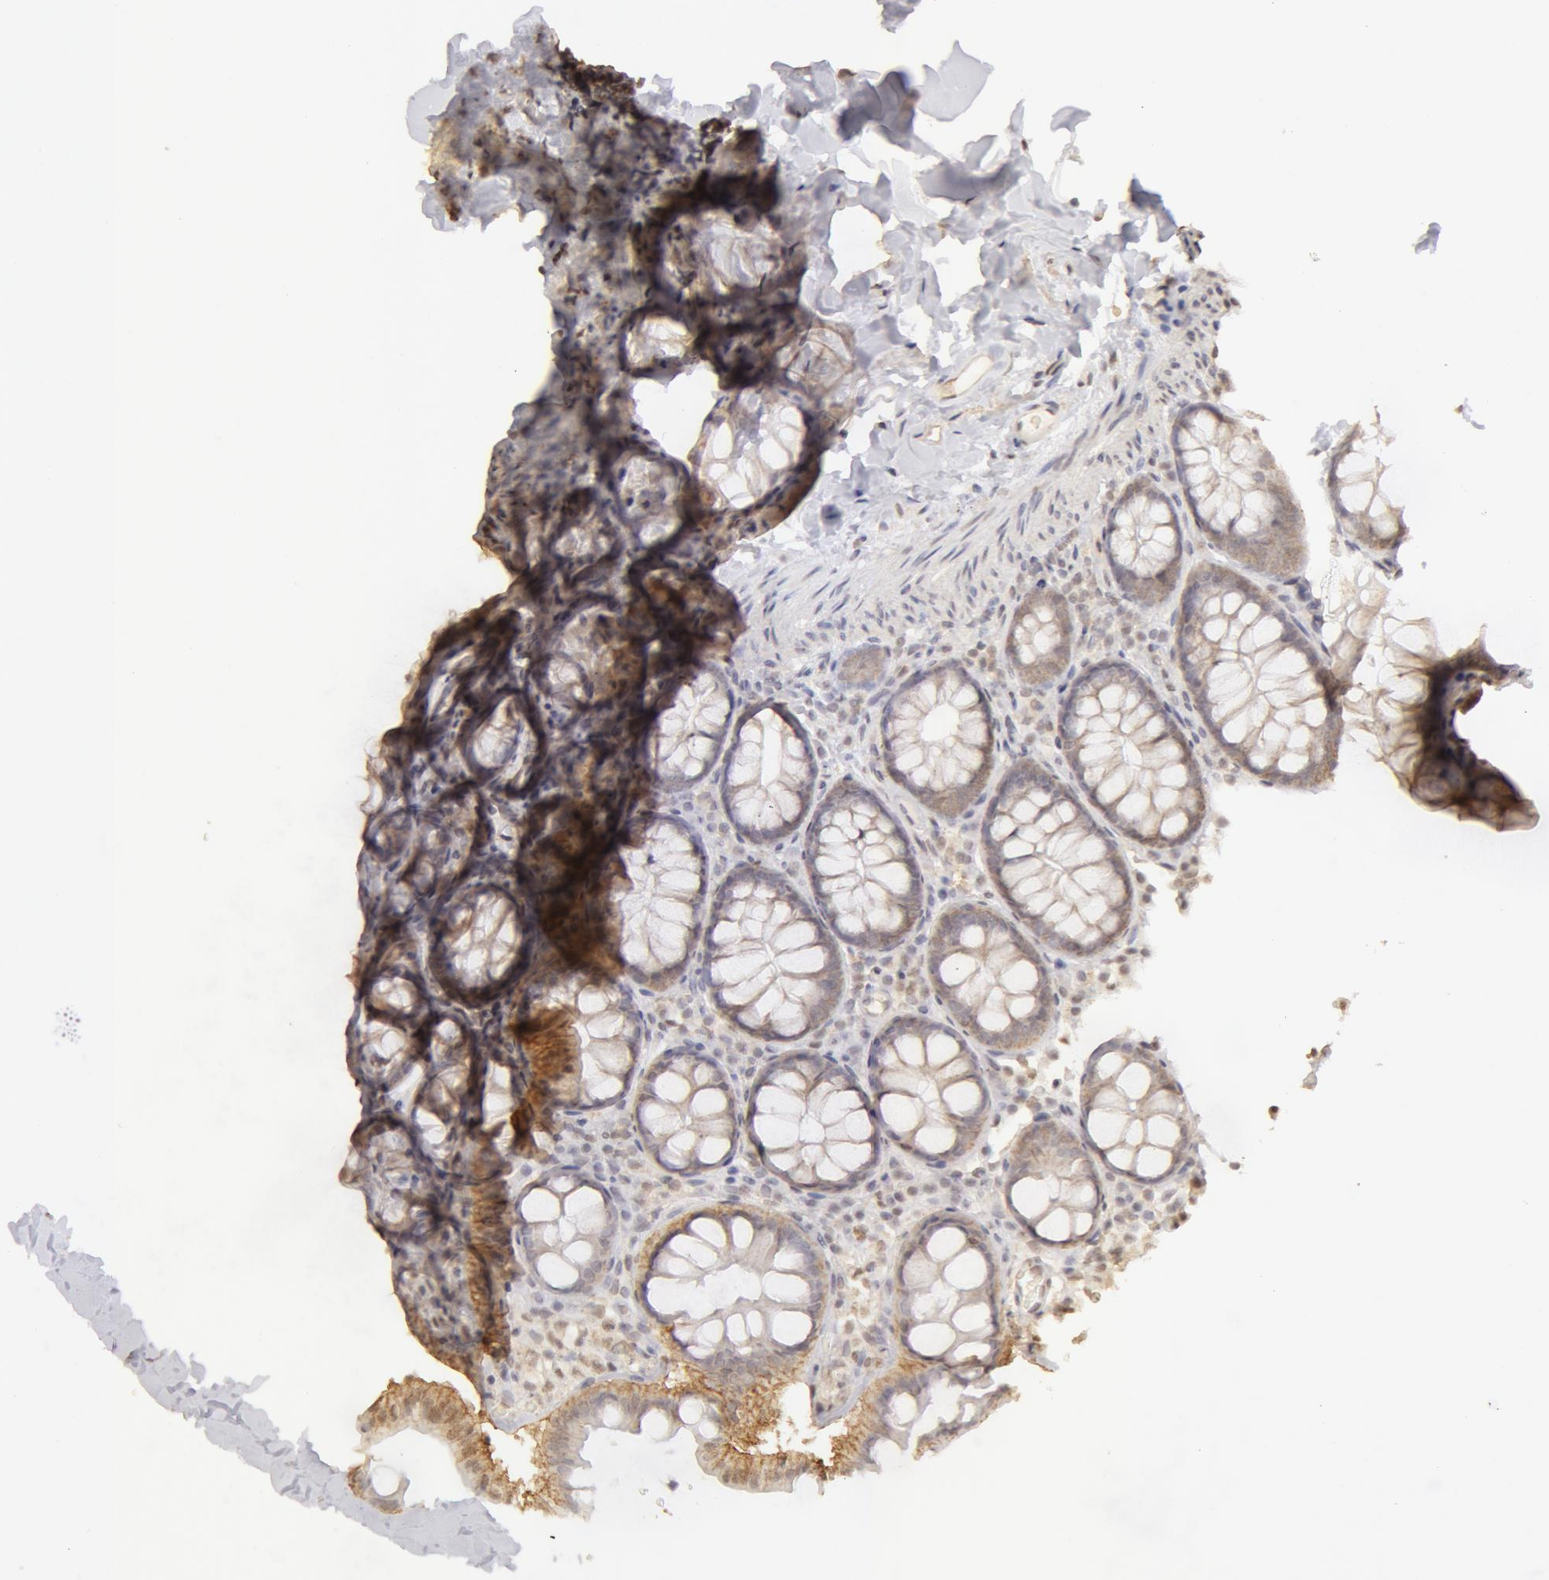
{"staining": {"intensity": "negative", "quantity": "none", "location": "none"}, "tissue": "colon", "cell_type": "Endothelial cells", "image_type": "normal", "snomed": [{"axis": "morphology", "description": "Normal tissue, NOS"}, {"axis": "topography", "description": "Colon"}], "caption": "This is an immunohistochemistry histopathology image of benign human colon. There is no expression in endothelial cells.", "gene": "ADAM10", "patient": {"sex": "female", "age": 61}}